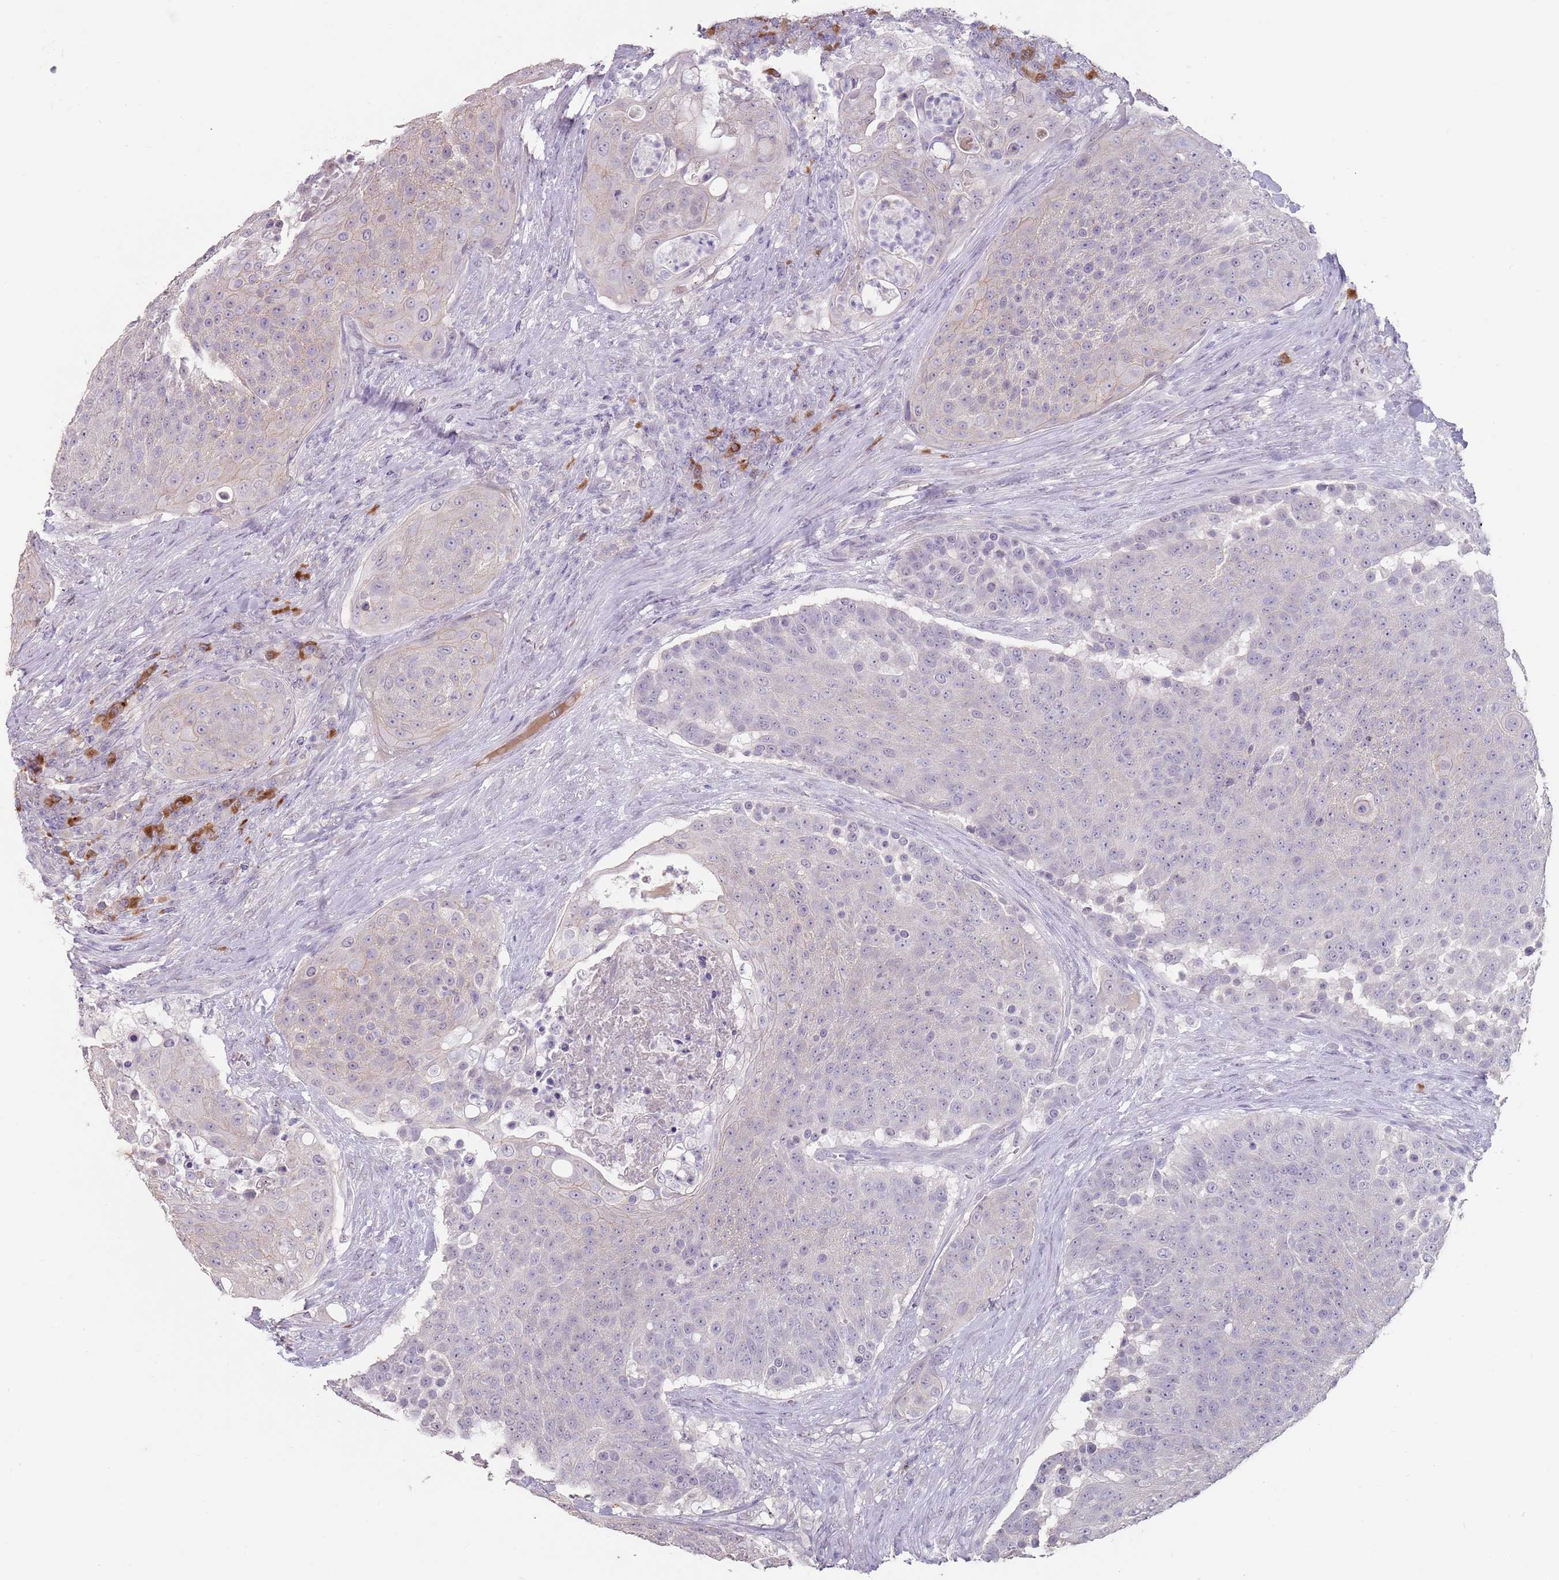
{"staining": {"intensity": "negative", "quantity": "none", "location": "none"}, "tissue": "urothelial cancer", "cell_type": "Tumor cells", "image_type": "cancer", "snomed": [{"axis": "morphology", "description": "Urothelial carcinoma, High grade"}, {"axis": "topography", "description": "Urinary bladder"}], "caption": "This is an IHC micrograph of human urothelial carcinoma (high-grade). There is no positivity in tumor cells.", "gene": "STYK1", "patient": {"sex": "female", "age": 63}}